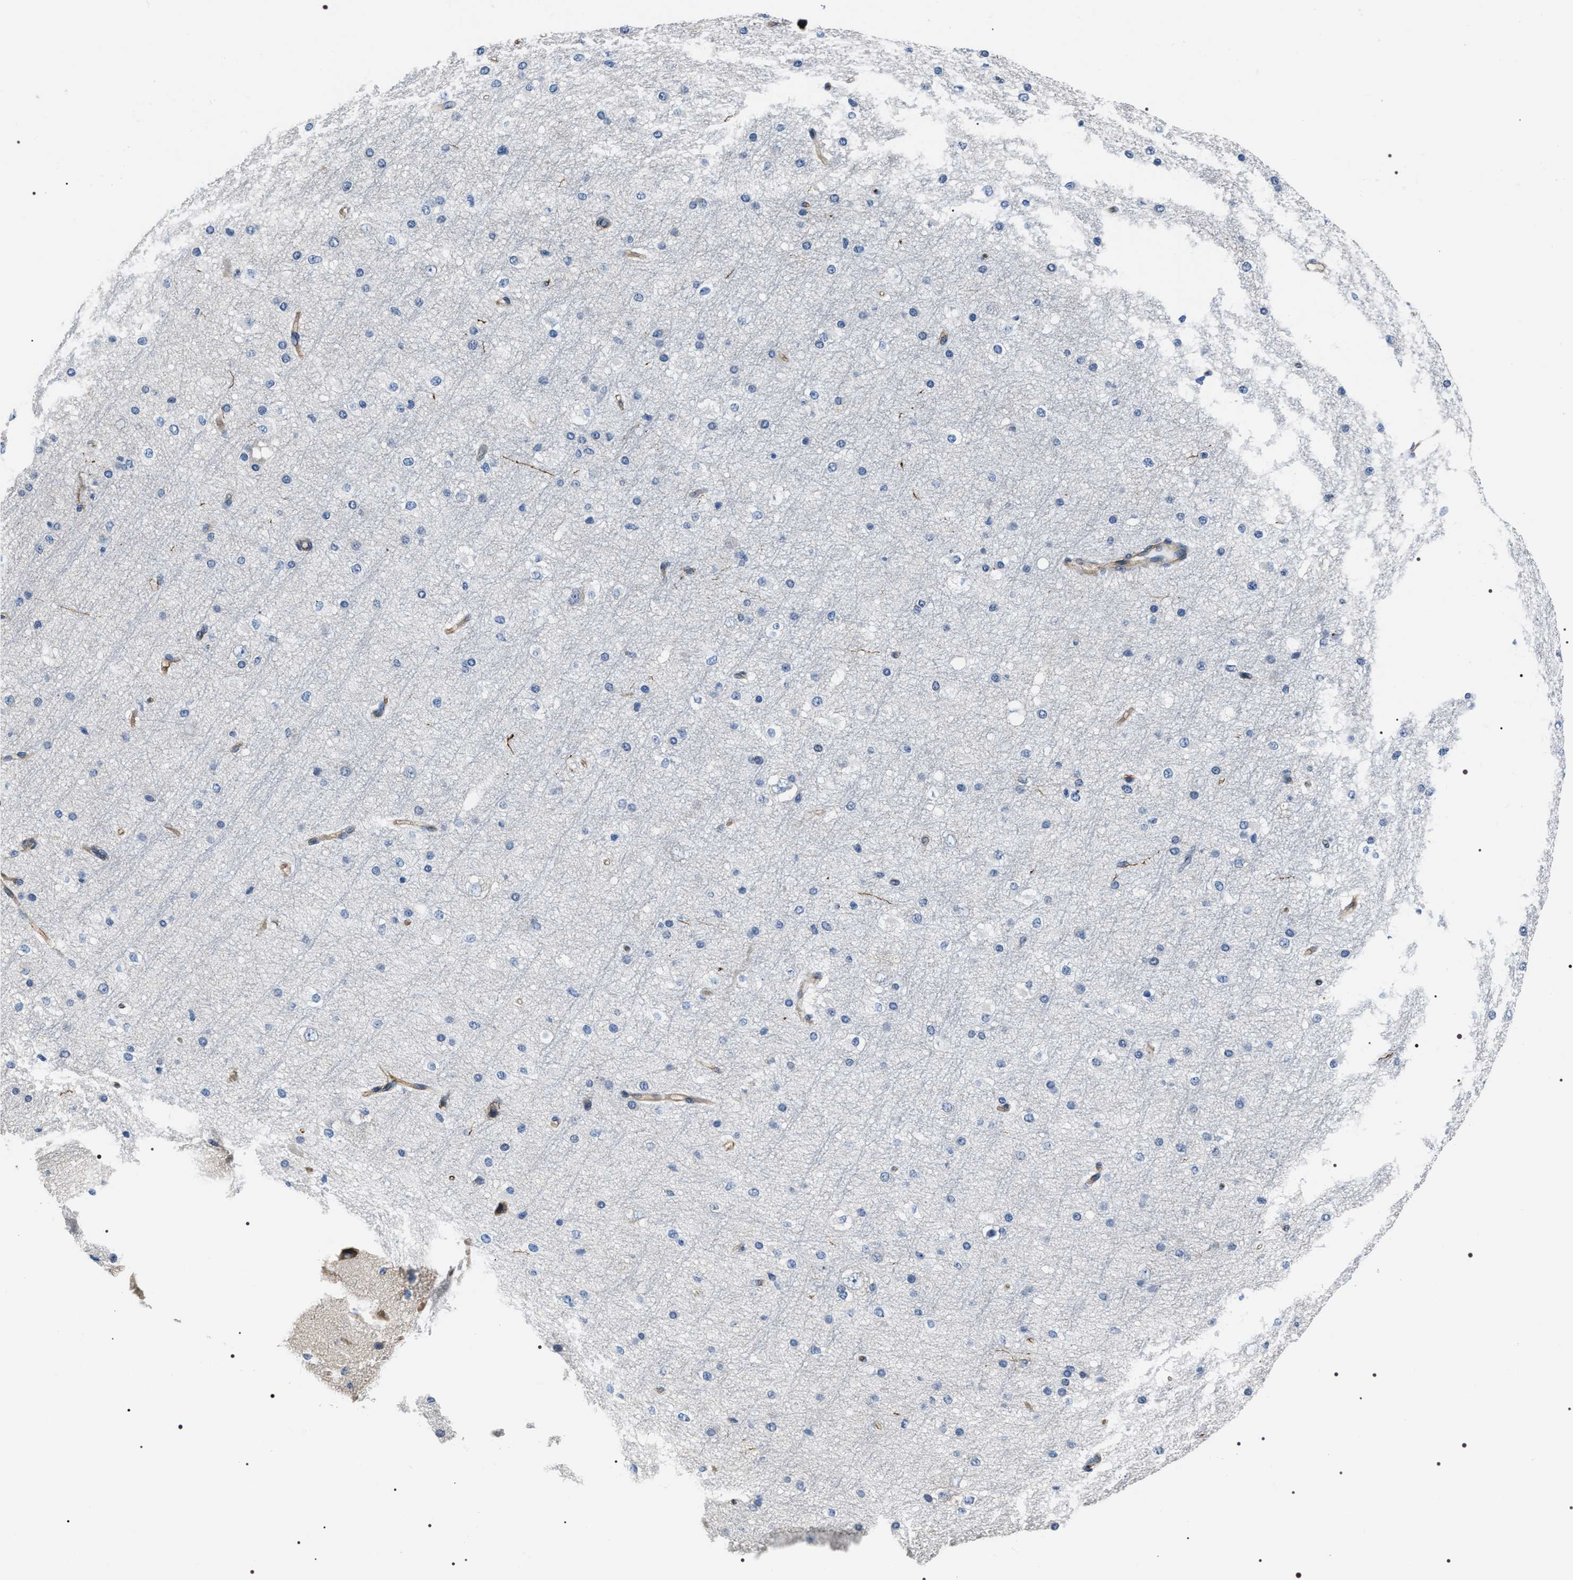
{"staining": {"intensity": "moderate", "quantity": ">75%", "location": "cytoplasmic/membranous"}, "tissue": "cerebral cortex", "cell_type": "Endothelial cells", "image_type": "normal", "snomed": [{"axis": "morphology", "description": "Normal tissue, NOS"}, {"axis": "morphology", "description": "Developmental malformation"}, {"axis": "topography", "description": "Cerebral cortex"}], "caption": "Immunohistochemical staining of unremarkable human cerebral cortex demonstrates moderate cytoplasmic/membranous protein positivity in about >75% of endothelial cells.", "gene": "PKD1L1", "patient": {"sex": "female", "age": 30}}